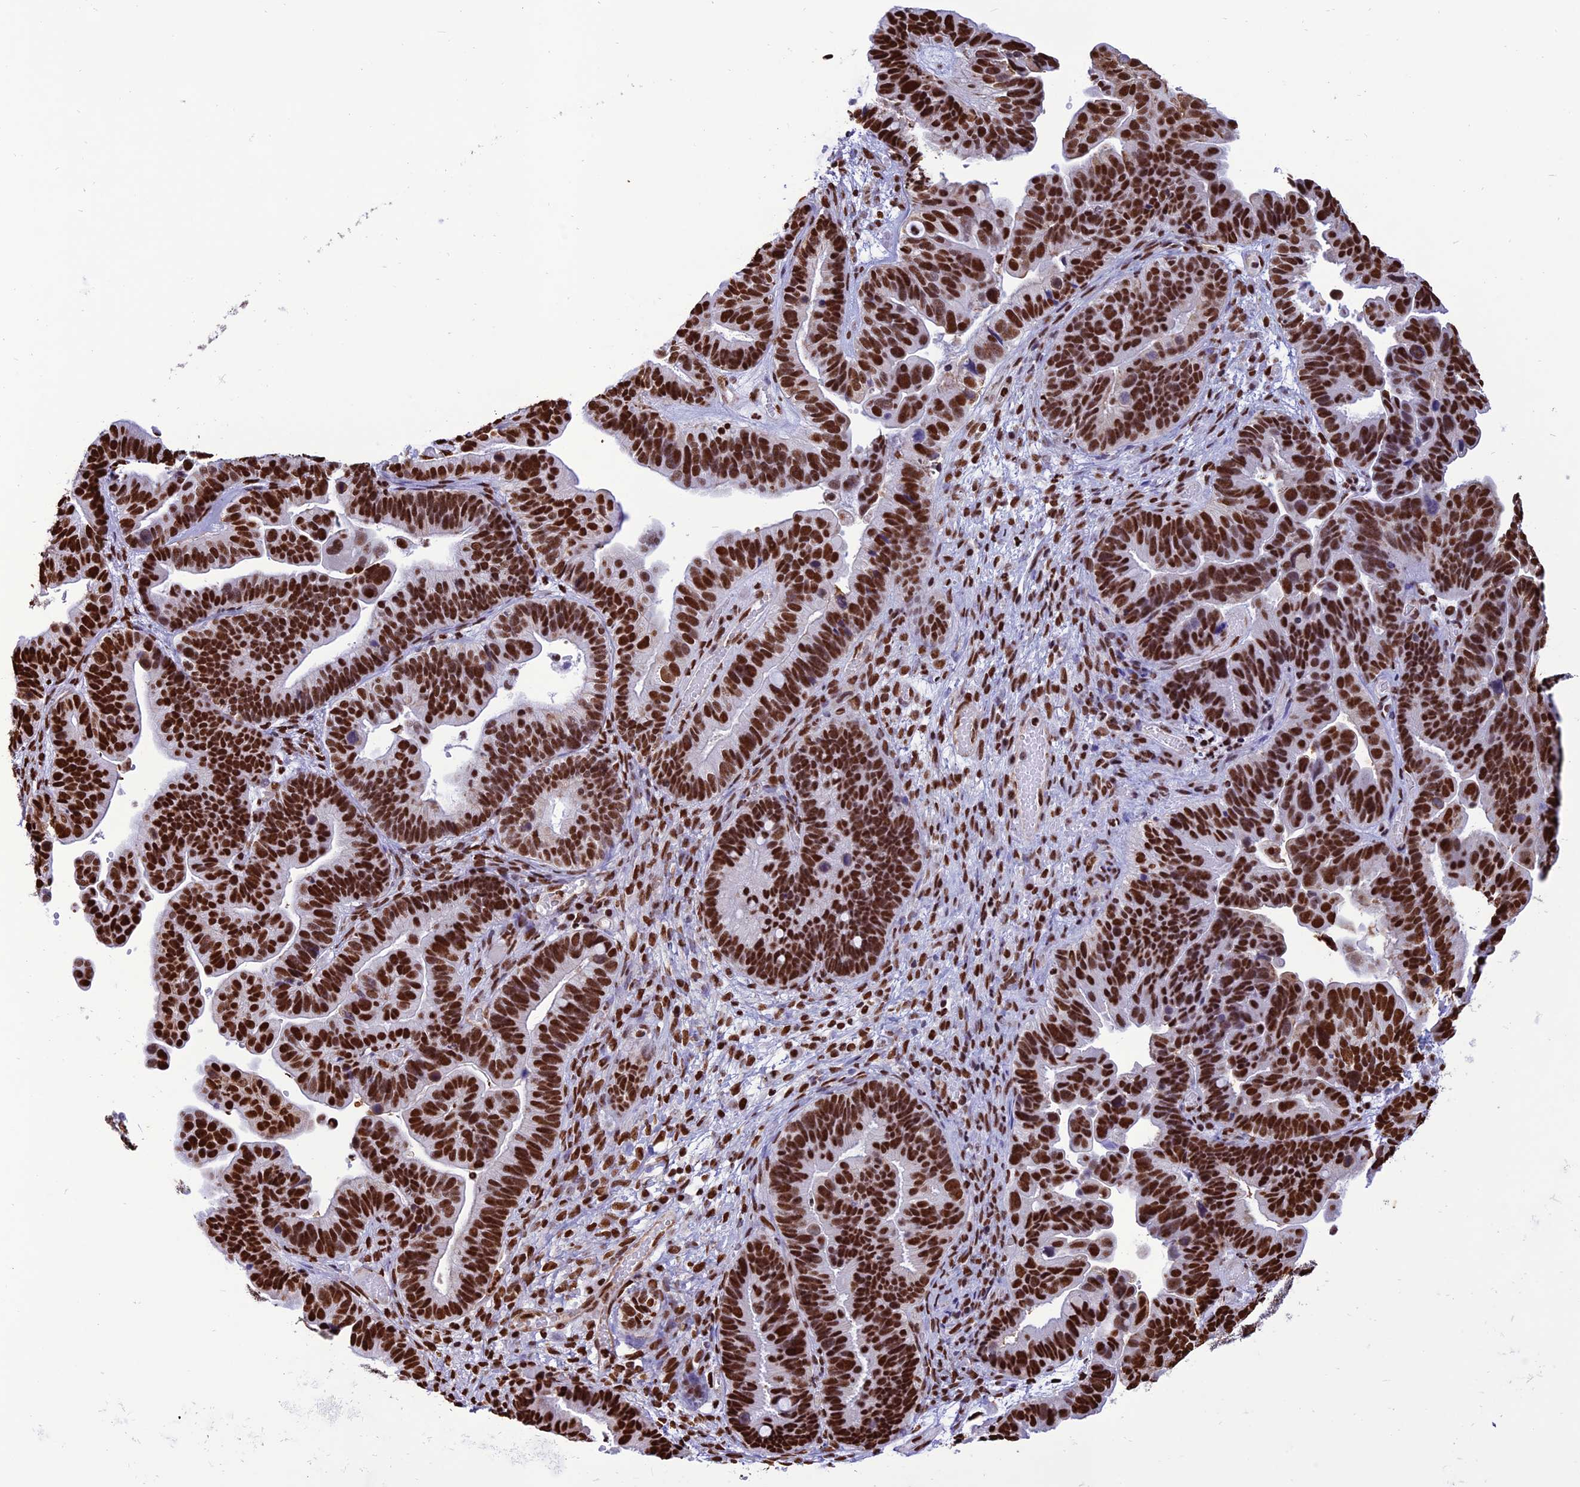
{"staining": {"intensity": "strong", "quantity": ">75%", "location": "nuclear"}, "tissue": "ovarian cancer", "cell_type": "Tumor cells", "image_type": "cancer", "snomed": [{"axis": "morphology", "description": "Cystadenocarcinoma, serous, NOS"}, {"axis": "topography", "description": "Ovary"}], "caption": "This micrograph demonstrates immunohistochemistry staining of human ovarian cancer (serous cystadenocarcinoma), with high strong nuclear positivity in about >75% of tumor cells.", "gene": "INO80E", "patient": {"sex": "female", "age": 56}}